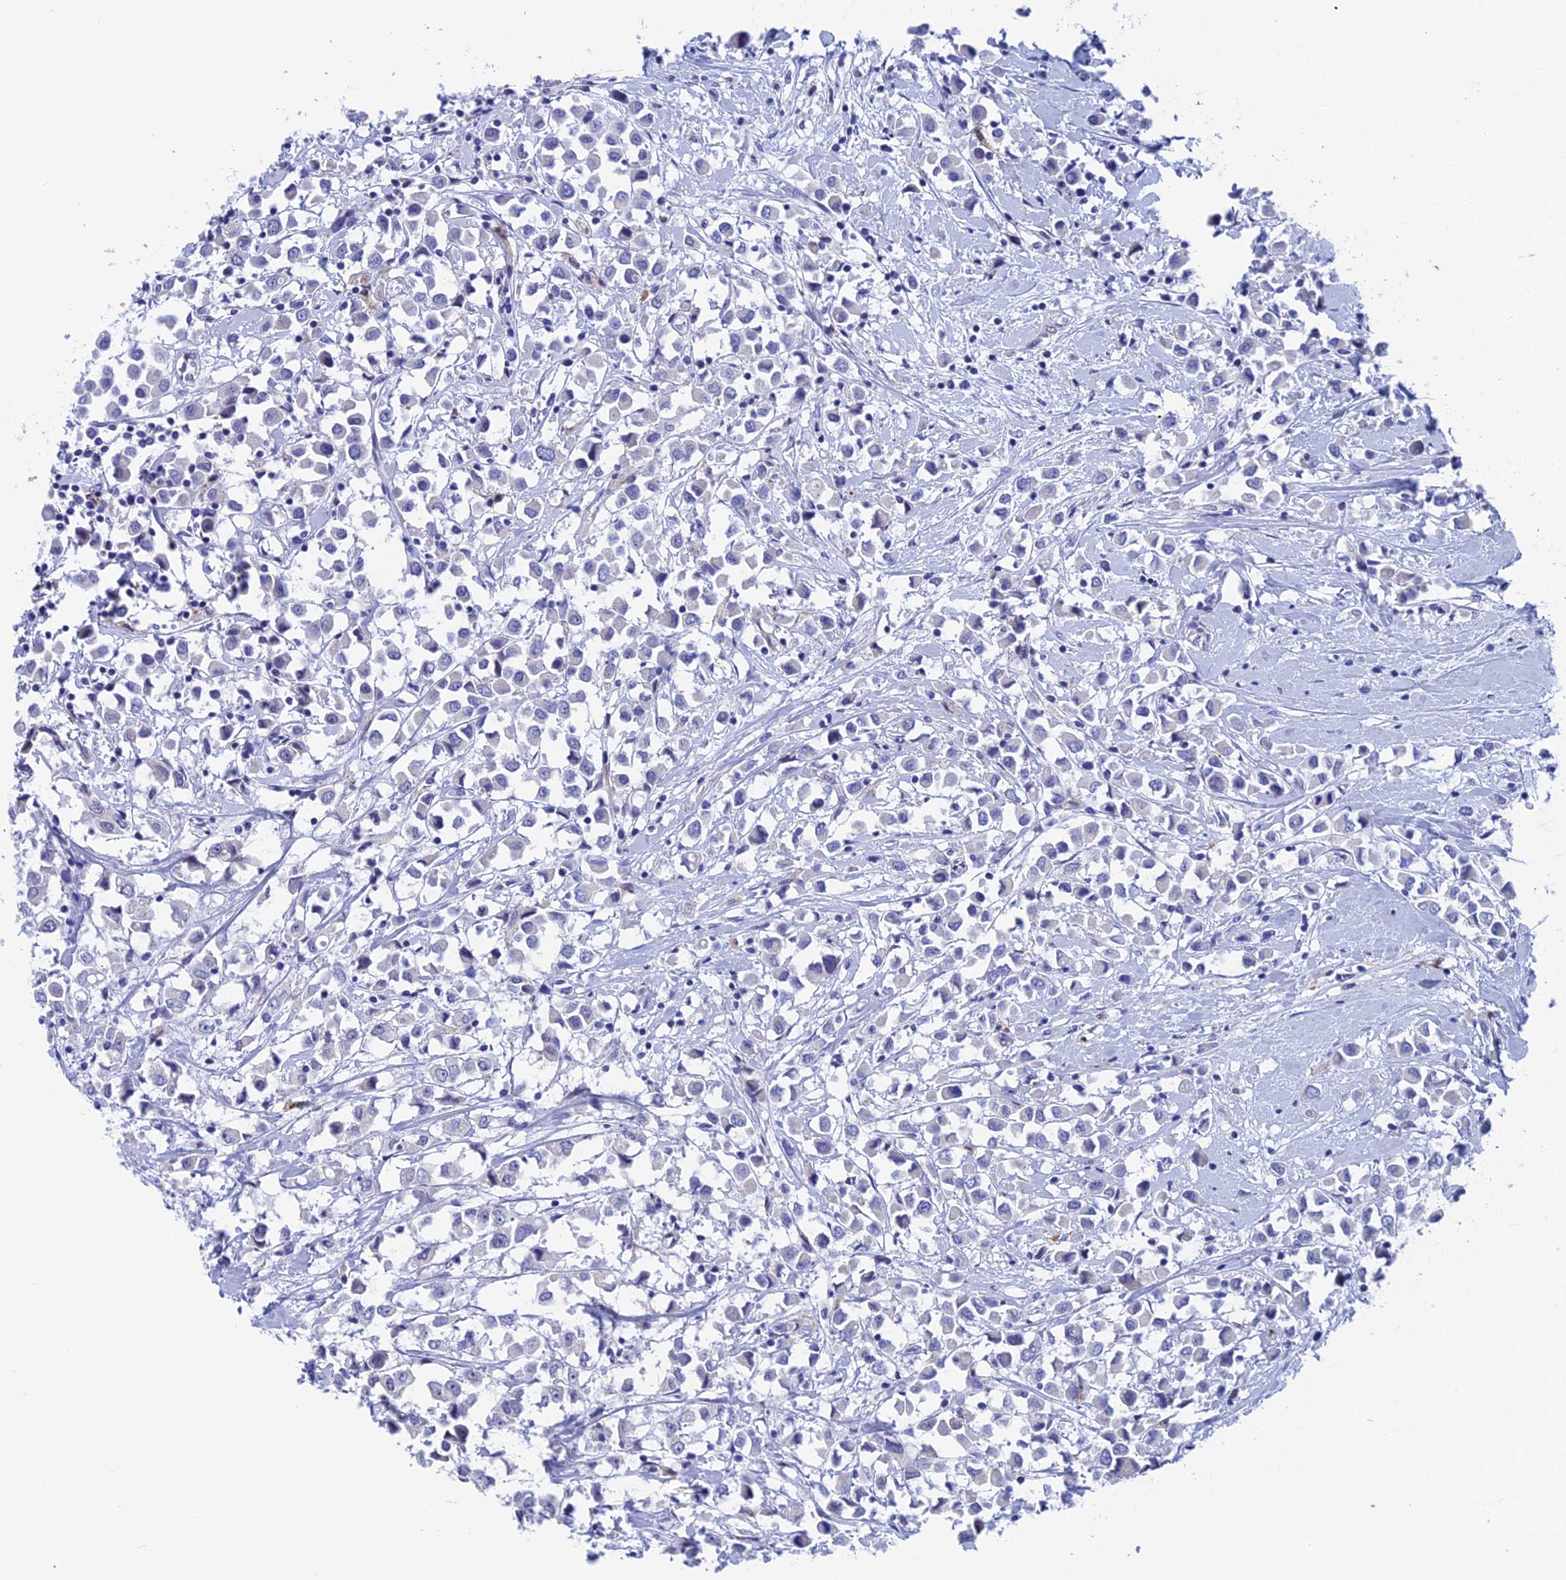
{"staining": {"intensity": "negative", "quantity": "none", "location": "none"}, "tissue": "breast cancer", "cell_type": "Tumor cells", "image_type": "cancer", "snomed": [{"axis": "morphology", "description": "Duct carcinoma"}, {"axis": "topography", "description": "Breast"}], "caption": "The photomicrograph exhibits no staining of tumor cells in infiltrating ductal carcinoma (breast). (Brightfield microscopy of DAB (3,3'-diaminobenzidine) immunohistochemistry (IHC) at high magnification).", "gene": "WDR83", "patient": {"sex": "female", "age": 61}}